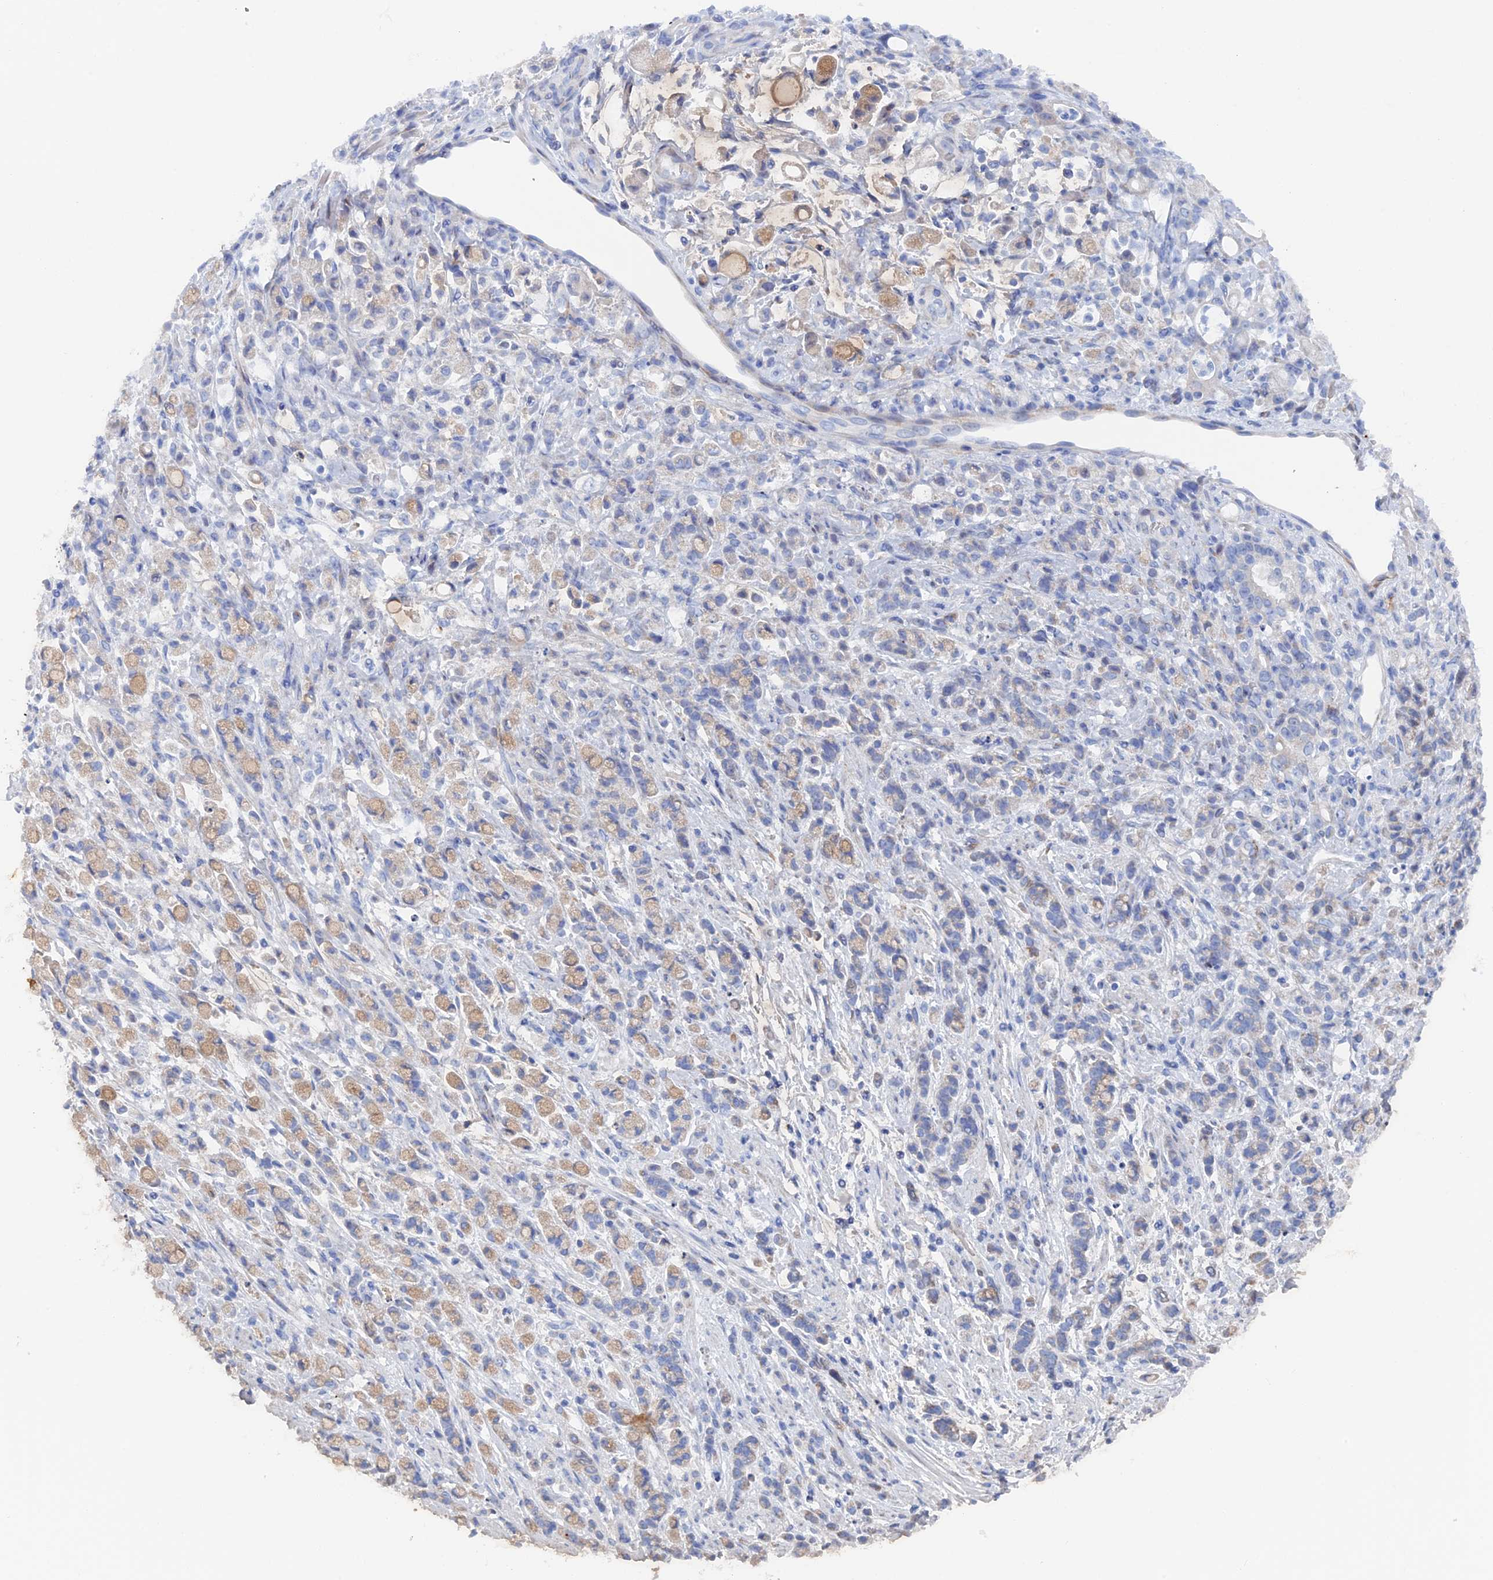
{"staining": {"intensity": "weak", "quantity": "25%-75%", "location": "cytoplasmic/membranous"}, "tissue": "stomach cancer", "cell_type": "Tumor cells", "image_type": "cancer", "snomed": [{"axis": "morphology", "description": "Adenocarcinoma, NOS"}, {"axis": "topography", "description": "Stomach"}], "caption": "Approximately 25%-75% of tumor cells in human stomach adenocarcinoma exhibit weak cytoplasmic/membranous protein positivity as visualized by brown immunohistochemical staining.", "gene": "COG7", "patient": {"sex": "female", "age": 60}}